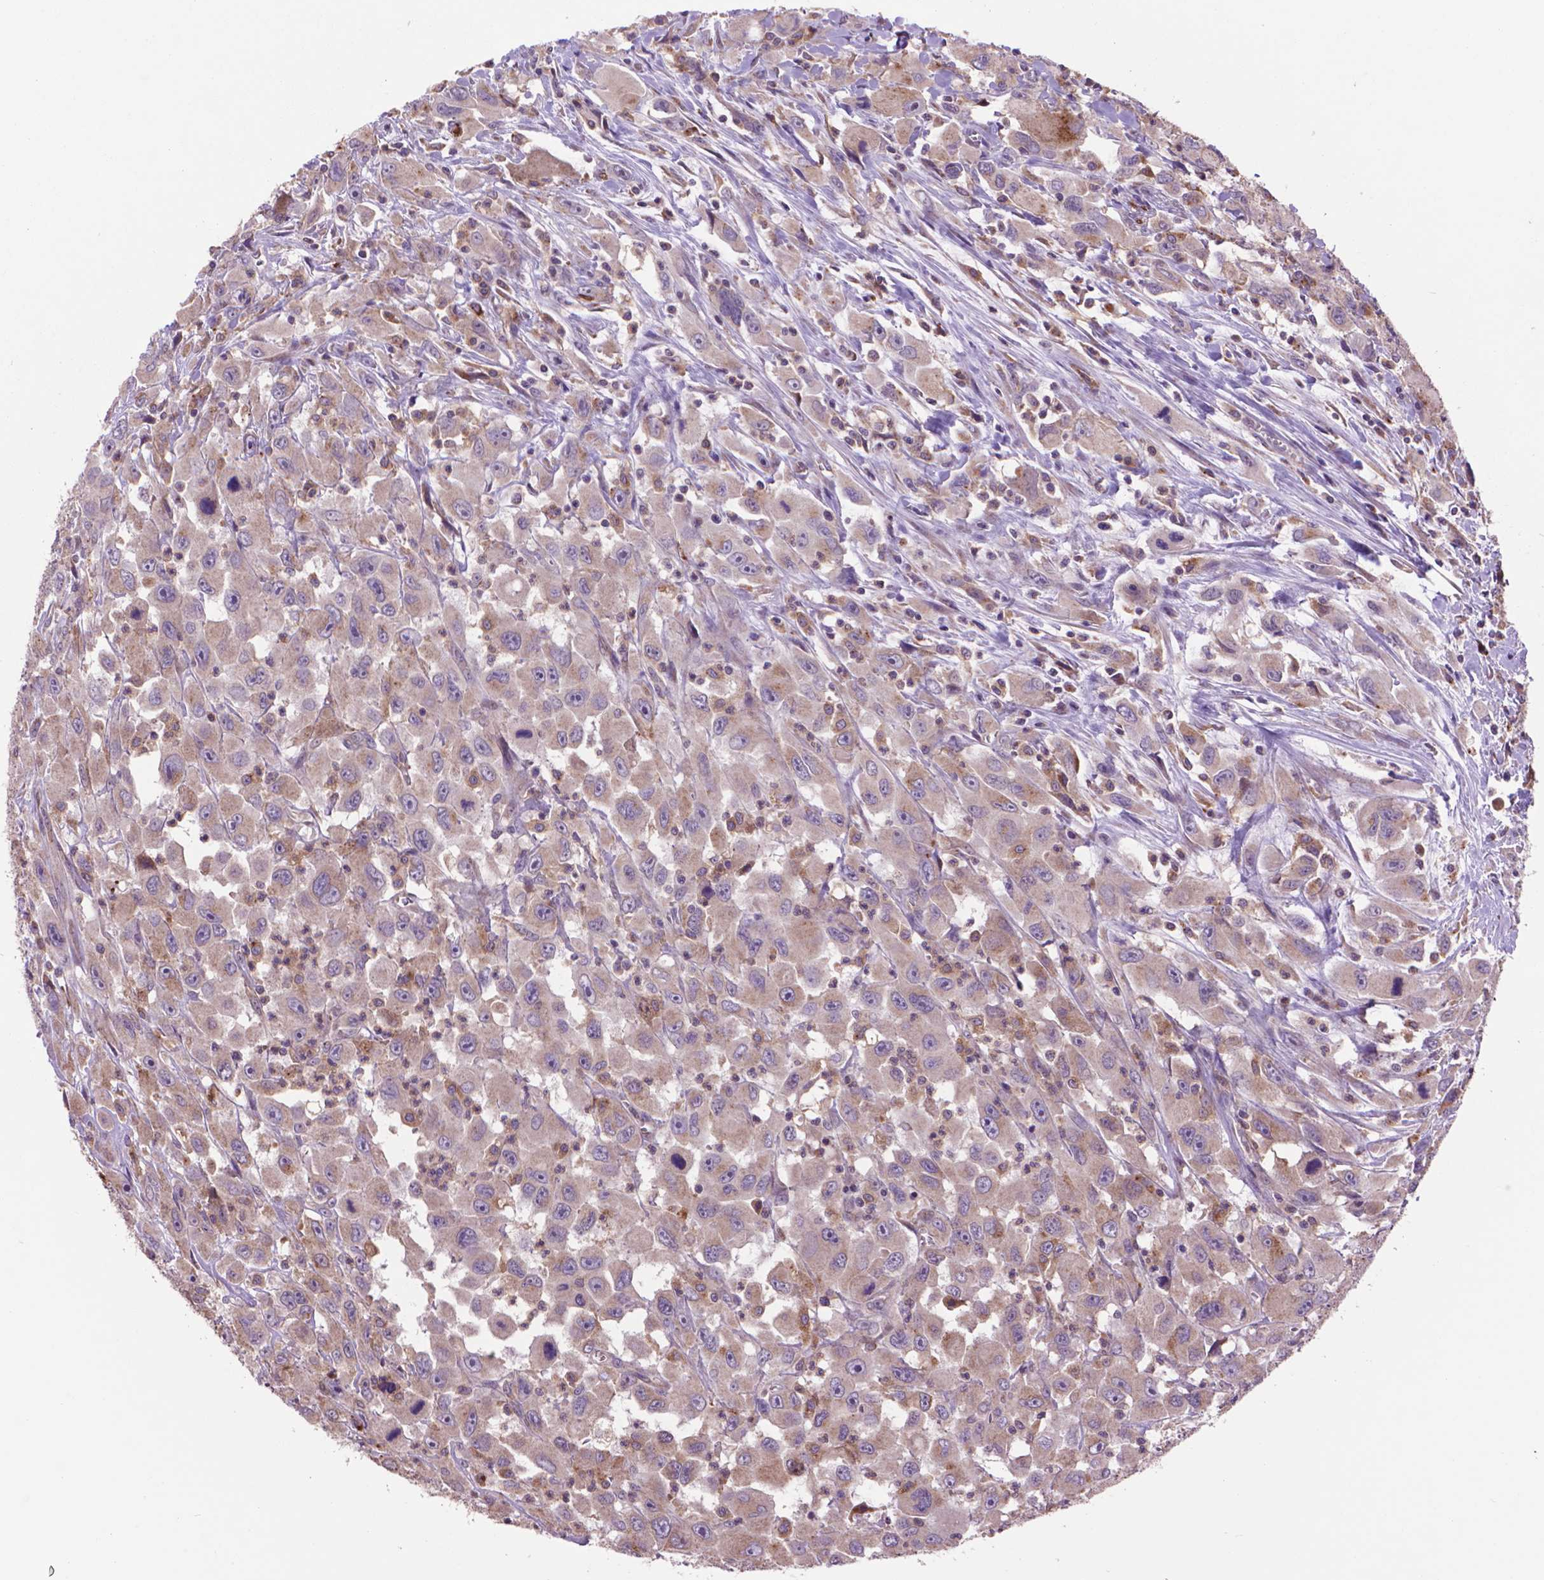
{"staining": {"intensity": "weak", "quantity": ">75%", "location": "cytoplasmic/membranous"}, "tissue": "head and neck cancer", "cell_type": "Tumor cells", "image_type": "cancer", "snomed": [{"axis": "morphology", "description": "Squamous cell carcinoma, NOS"}, {"axis": "morphology", "description": "Squamous cell carcinoma, metastatic, NOS"}, {"axis": "topography", "description": "Oral tissue"}, {"axis": "topography", "description": "Head-Neck"}], "caption": "Immunohistochemistry photomicrograph of human head and neck cancer stained for a protein (brown), which reveals low levels of weak cytoplasmic/membranous staining in approximately >75% of tumor cells.", "gene": "GLB1", "patient": {"sex": "female", "age": 85}}